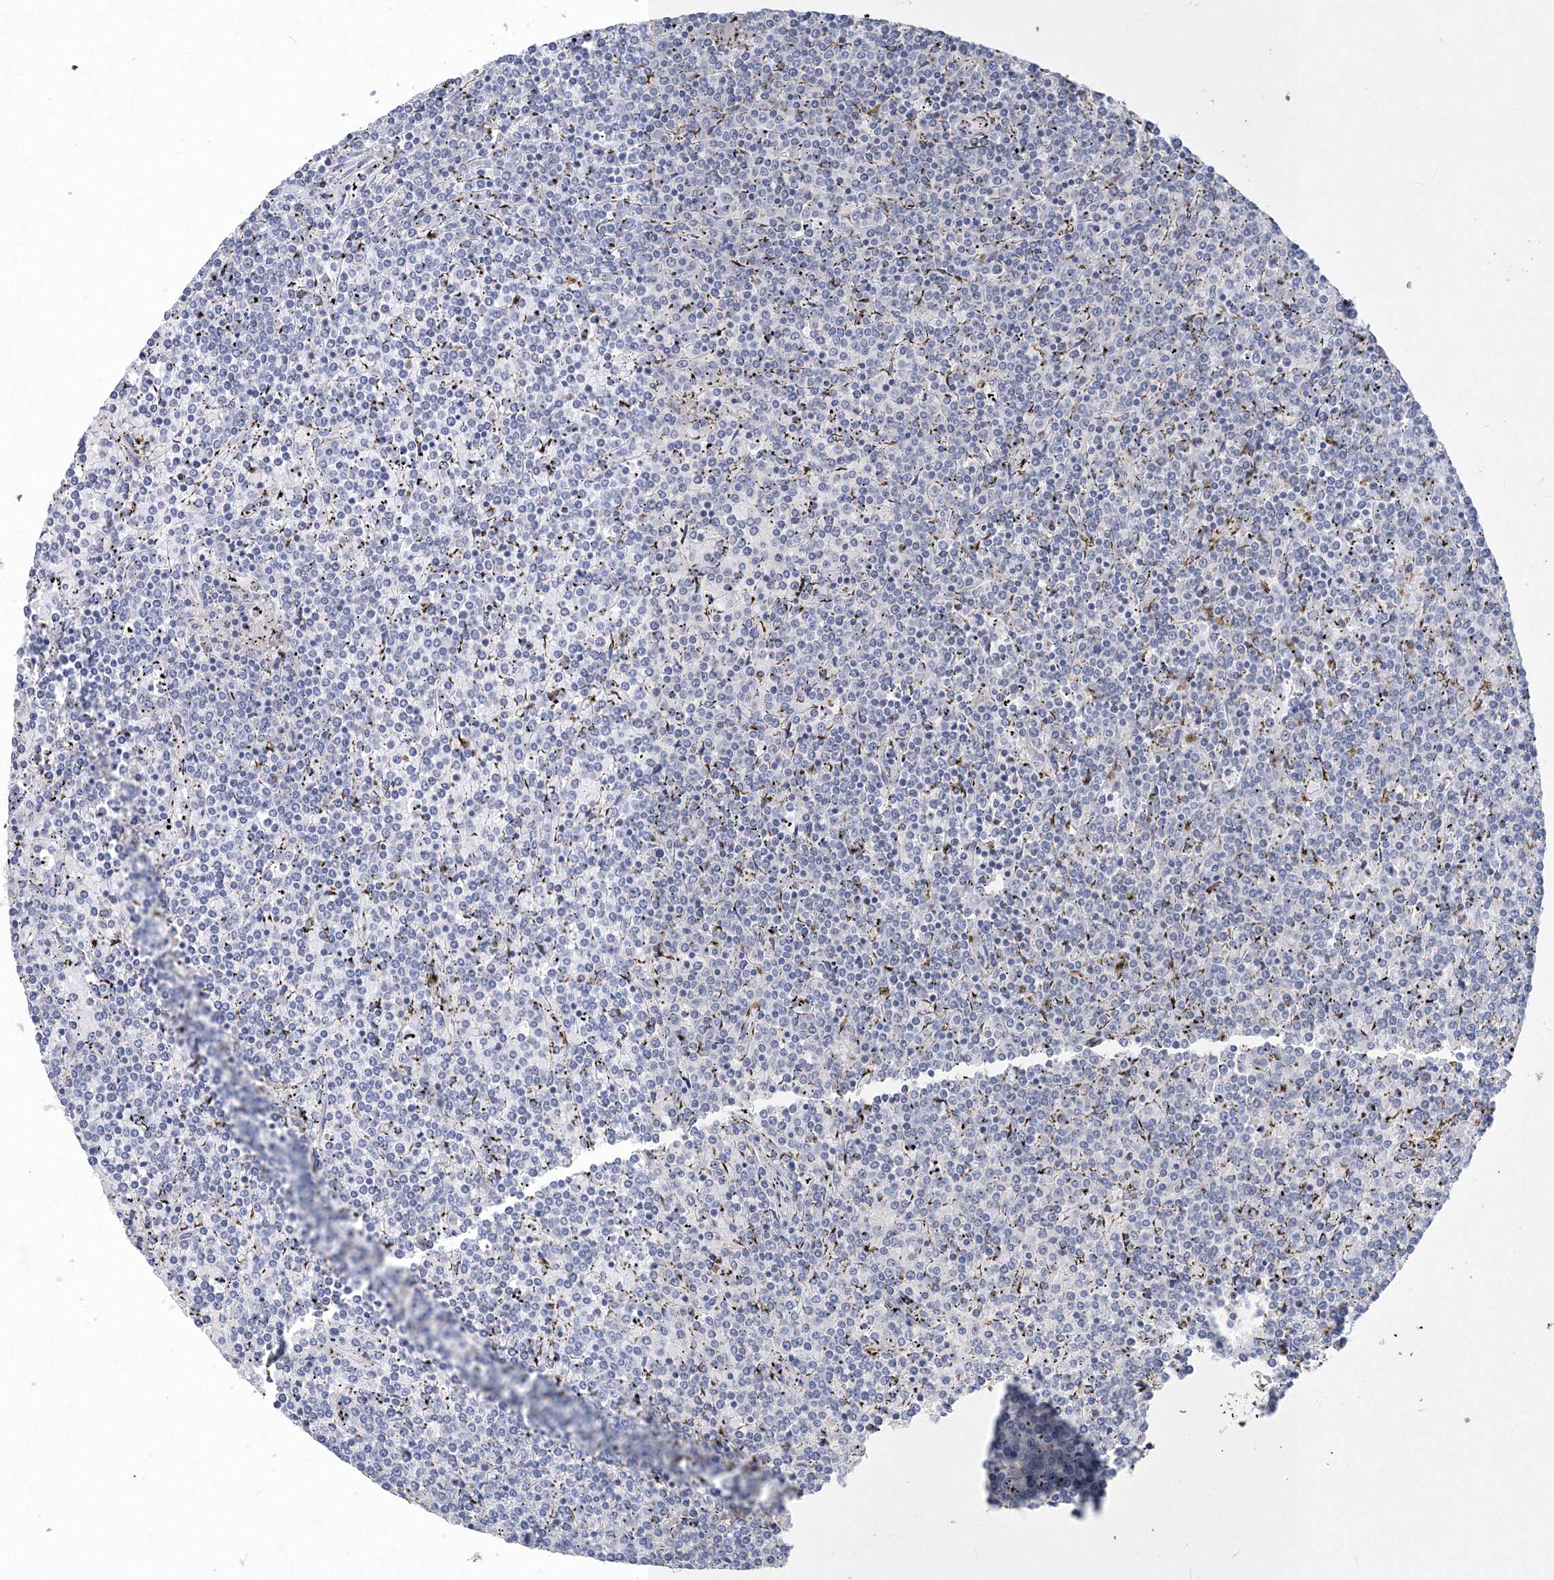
{"staining": {"intensity": "negative", "quantity": "none", "location": "none"}, "tissue": "lymphoma", "cell_type": "Tumor cells", "image_type": "cancer", "snomed": [{"axis": "morphology", "description": "Malignant lymphoma, non-Hodgkin's type, Low grade"}, {"axis": "topography", "description": "Spleen"}], "caption": "An image of low-grade malignant lymphoma, non-Hodgkin's type stained for a protein reveals no brown staining in tumor cells. (Brightfield microscopy of DAB immunohistochemistry at high magnification).", "gene": "OSBPL6", "patient": {"sex": "female", "age": 19}}